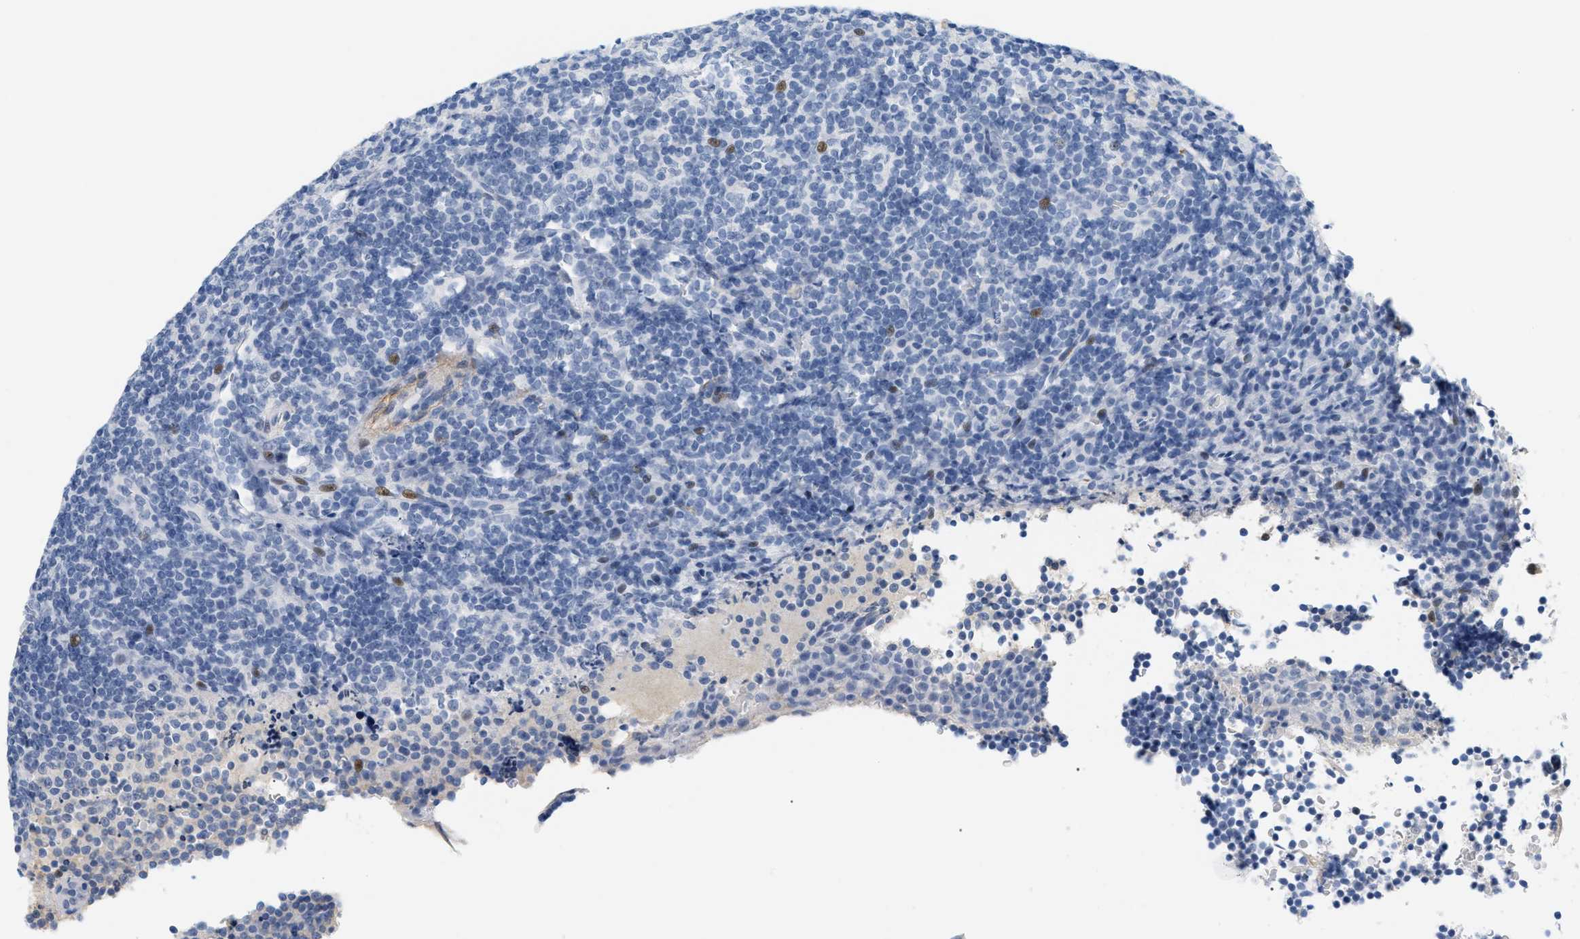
{"staining": {"intensity": "negative", "quantity": "none", "location": "none"}, "tissue": "tonsil", "cell_type": "Germinal center cells", "image_type": "normal", "snomed": [{"axis": "morphology", "description": "Normal tissue, NOS"}, {"axis": "topography", "description": "Tonsil"}], "caption": "Germinal center cells are negative for protein expression in unremarkable human tonsil. (DAB IHC visualized using brightfield microscopy, high magnification).", "gene": "CFH", "patient": {"sex": "male", "age": 37}}